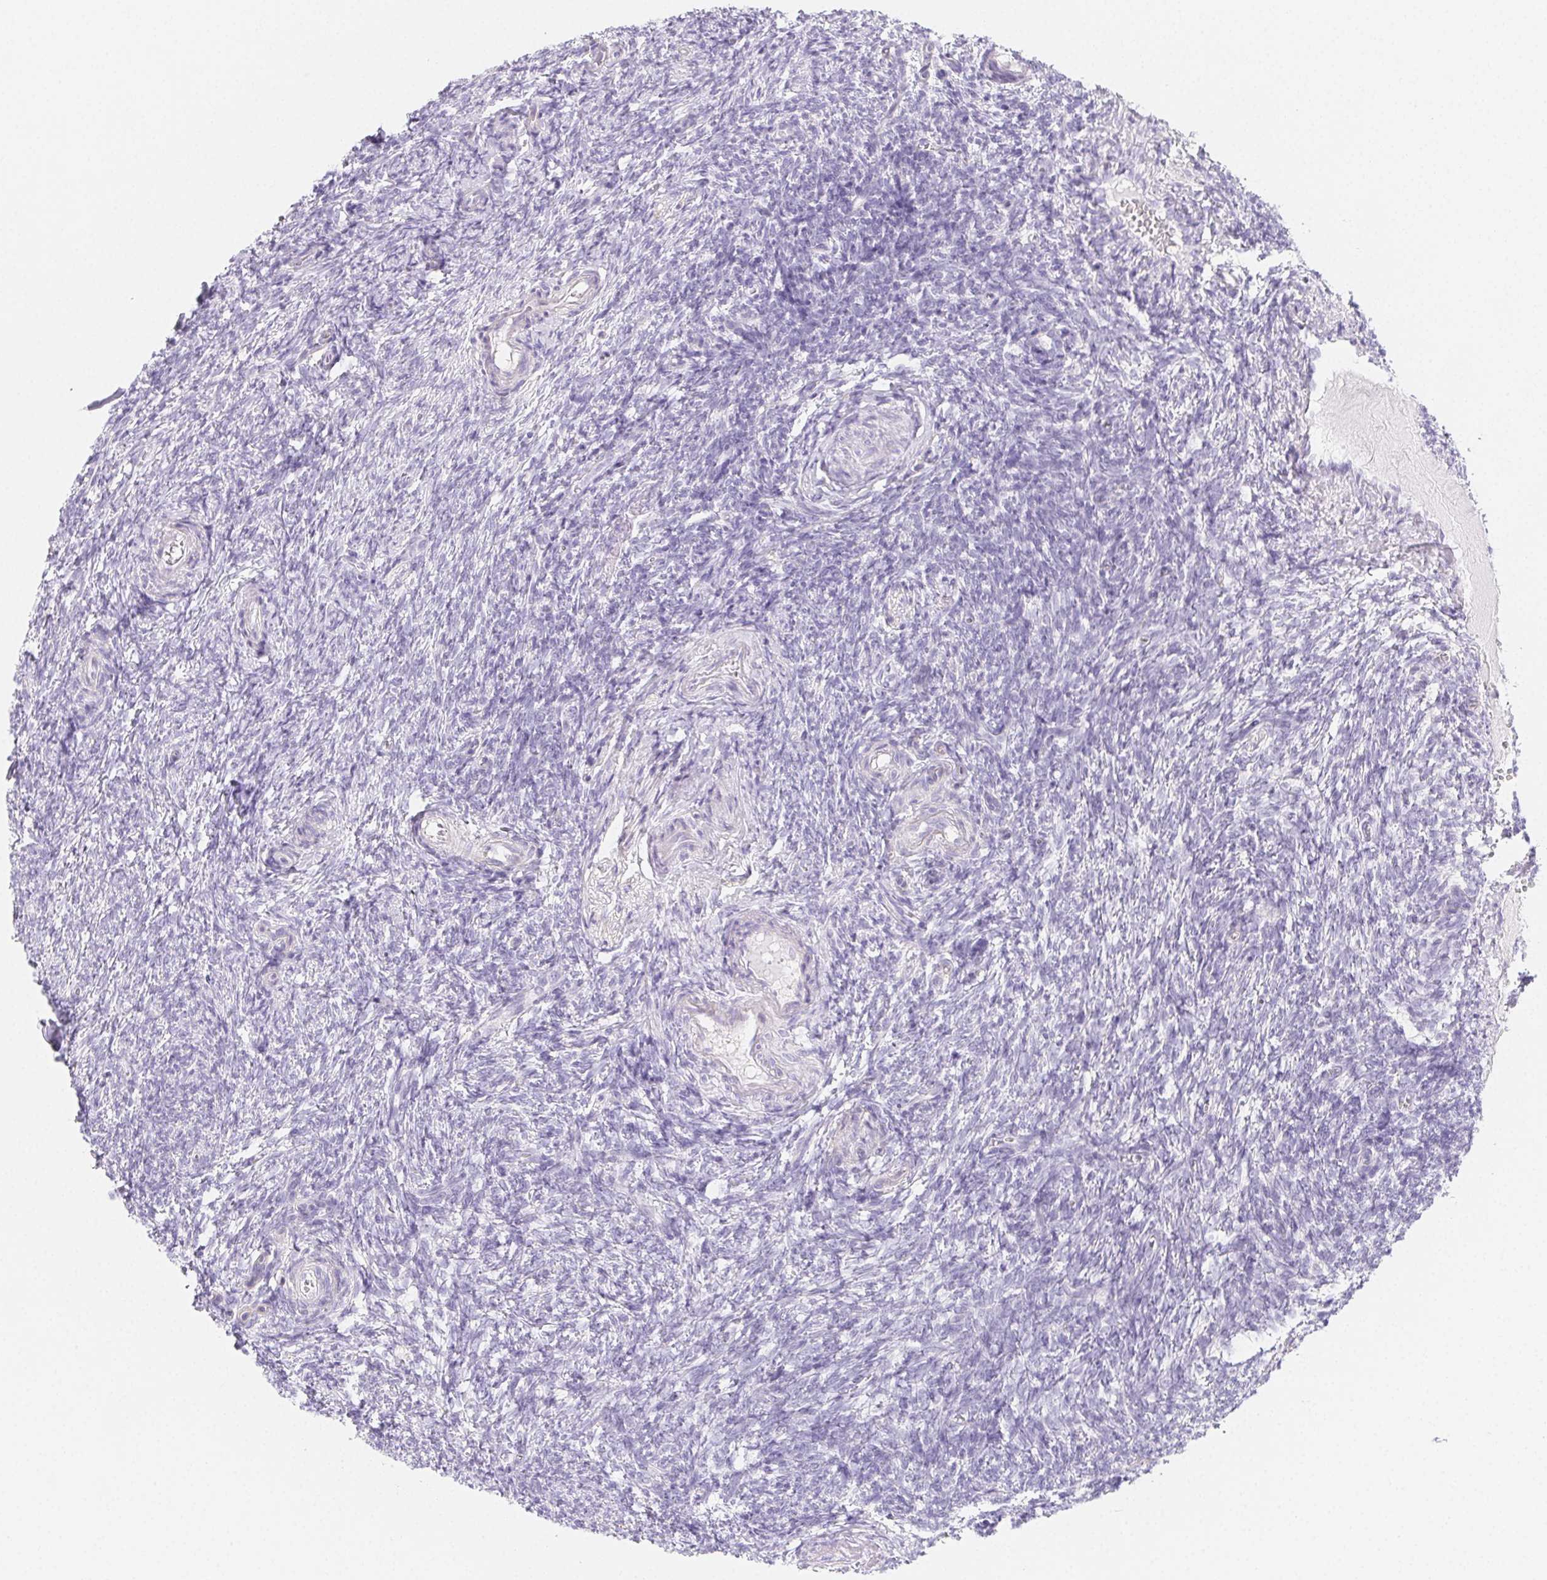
{"staining": {"intensity": "negative", "quantity": "none", "location": "none"}, "tissue": "ovary", "cell_type": "Ovarian stroma cells", "image_type": "normal", "snomed": [{"axis": "morphology", "description": "Normal tissue, NOS"}, {"axis": "topography", "description": "Ovary"}], "caption": "Benign ovary was stained to show a protein in brown. There is no significant staining in ovarian stroma cells.", "gene": "ZBBX", "patient": {"sex": "female", "age": 39}}